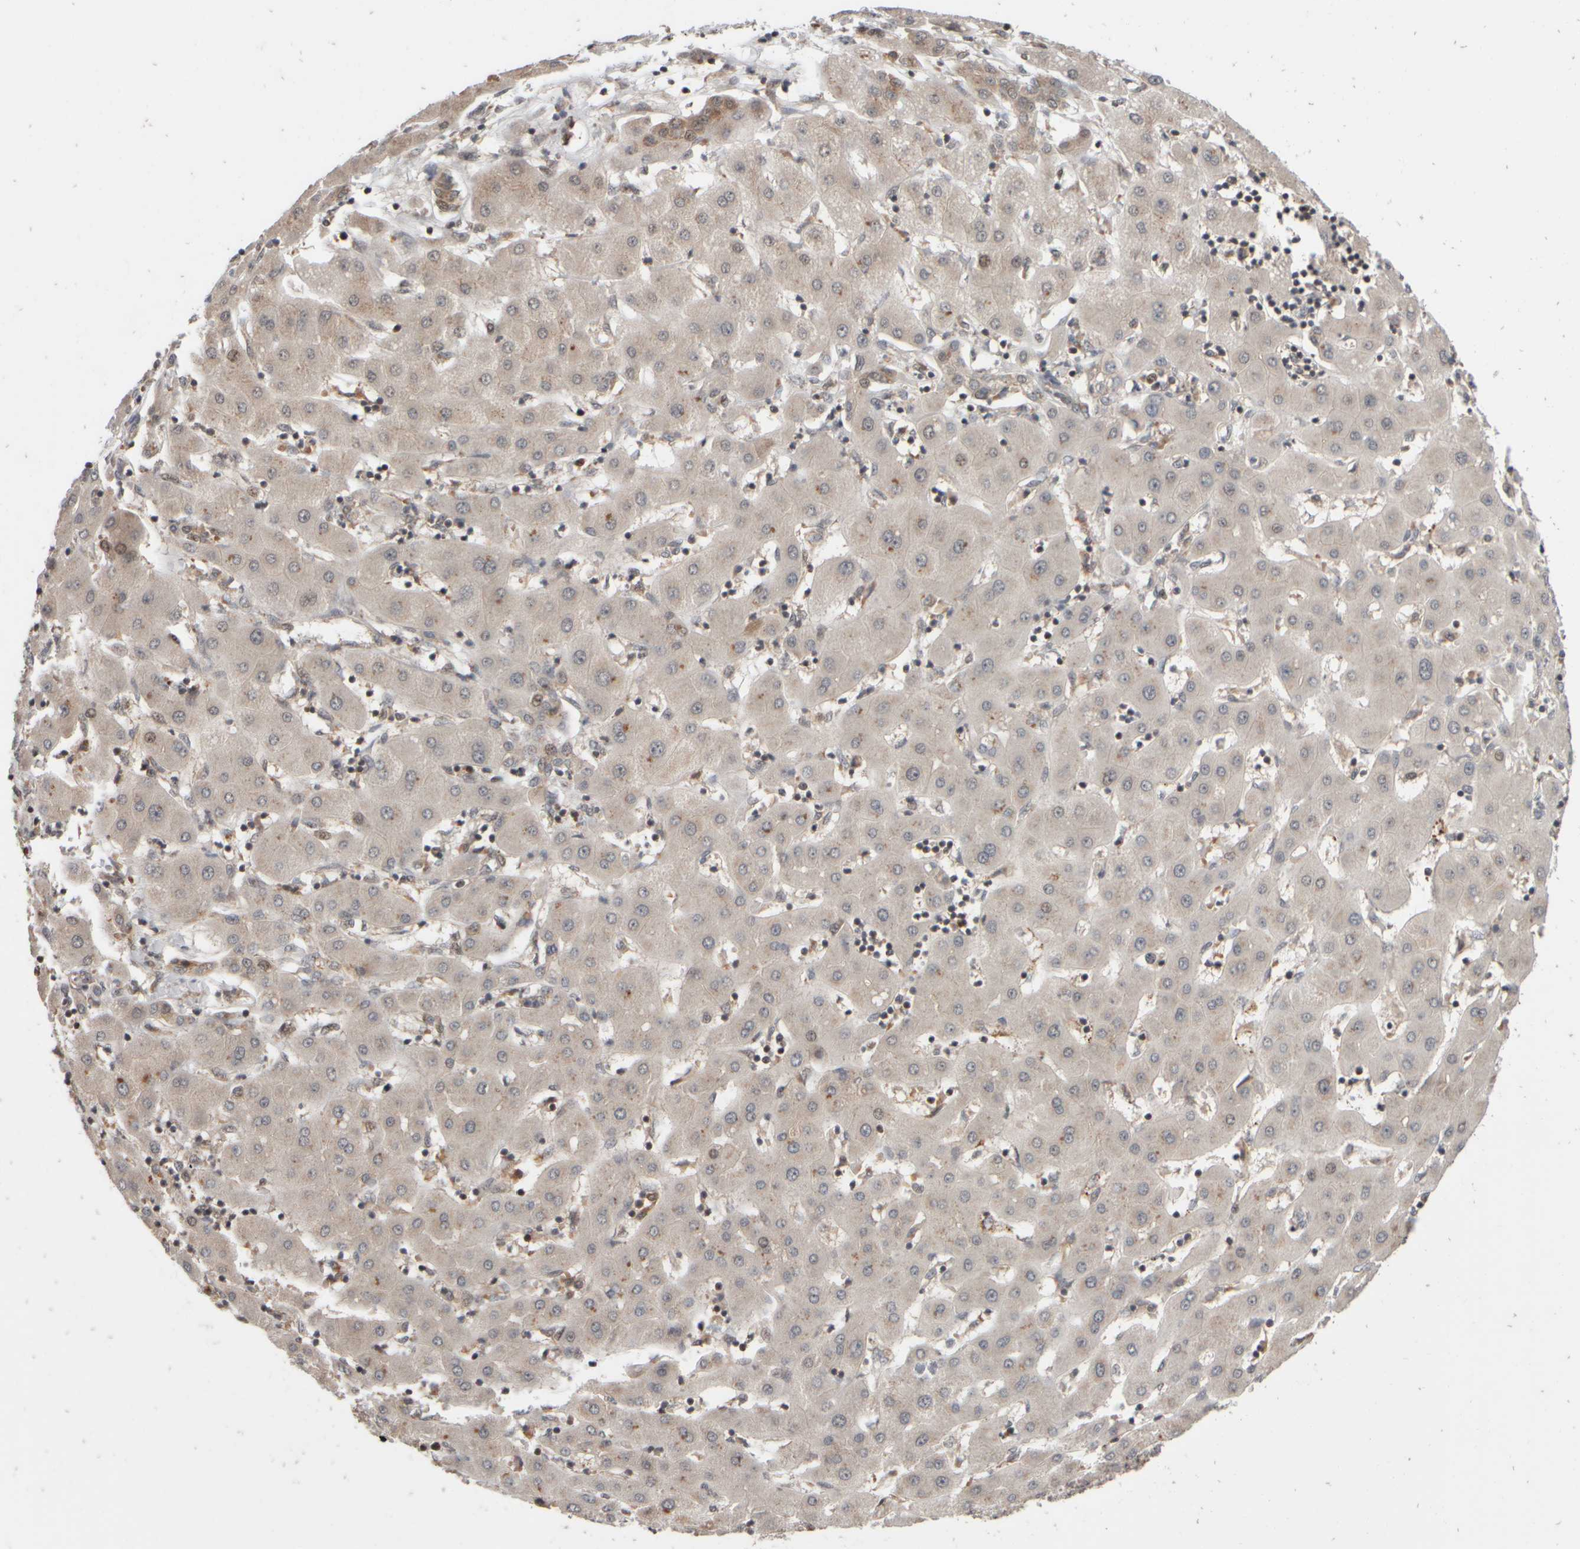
{"staining": {"intensity": "negative", "quantity": "none", "location": "none"}, "tissue": "liver cancer", "cell_type": "Tumor cells", "image_type": "cancer", "snomed": [{"axis": "morphology", "description": "Carcinoma, Hepatocellular, NOS"}, {"axis": "topography", "description": "Liver"}], "caption": "DAB immunohistochemical staining of hepatocellular carcinoma (liver) displays no significant expression in tumor cells.", "gene": "ABHD11", "patient": {"sex": "male", "age": 65}}